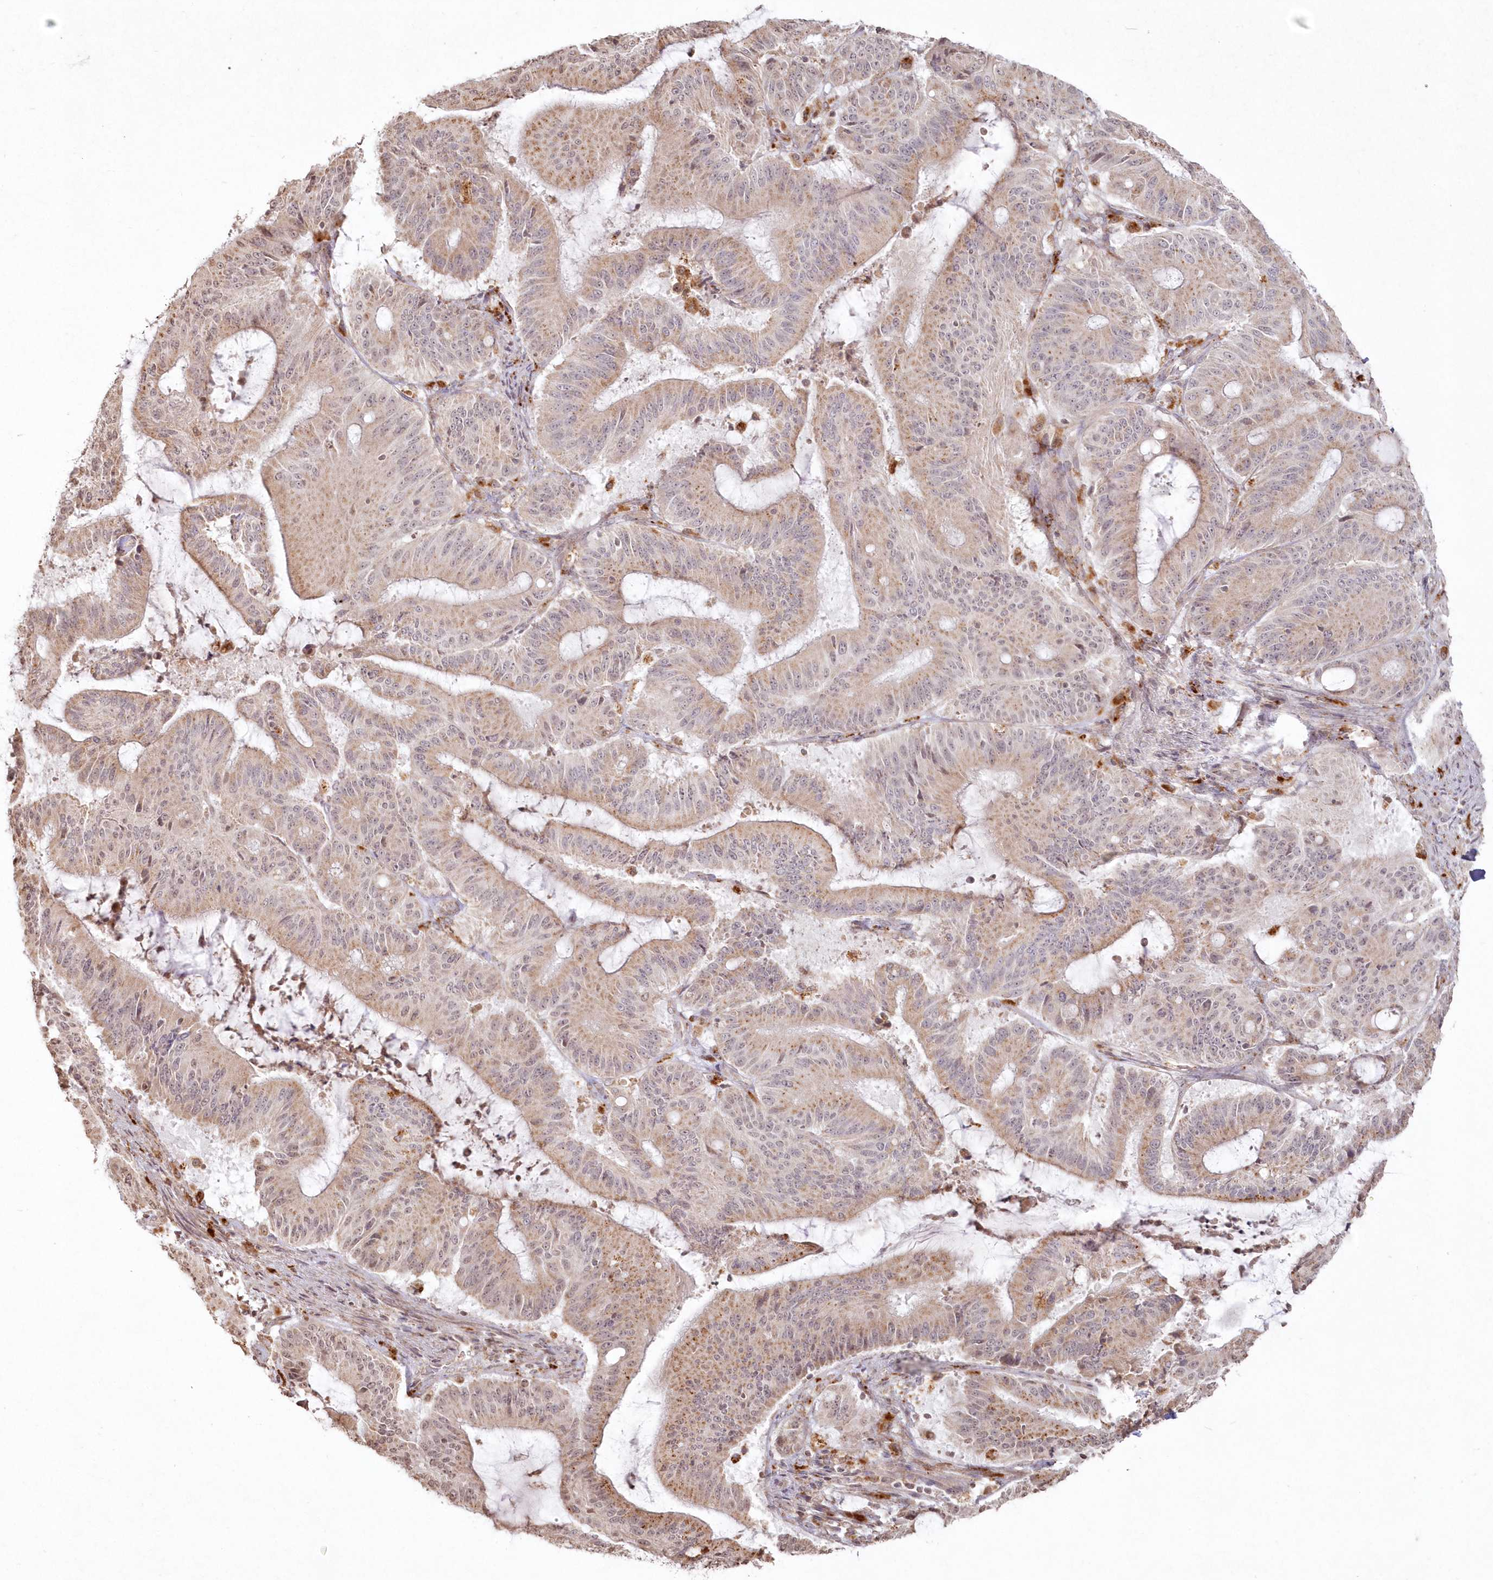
{"staining": {"intensity": "moderate", "quantity": ">75%", "location": "cytoplasmic/membranous"}, "tissue": "liver cancer", "cell_type": "Tumor cells", "image_type": "cancer", "snomed": [{"axis": "morphology", "description": "Normal tissue, NOS"}, {"axis": "morphology", "description": "Cholangiocarcinoma"}, {"axis": "topography", "description": "Liver"}, {"axis": "topography", "description": "Peripheral nerve tissue"}], "caption": "Immunohistochemistry (IHC) image of cholangiocarcinoma (liver) stained for a protein (brown), which exhibits medium levels of moderate cytoplasmic/membranous positivity in about >75% of tumor cells.", "gene": "ARSB", "patient": {"sex": "female", "age": 73}}